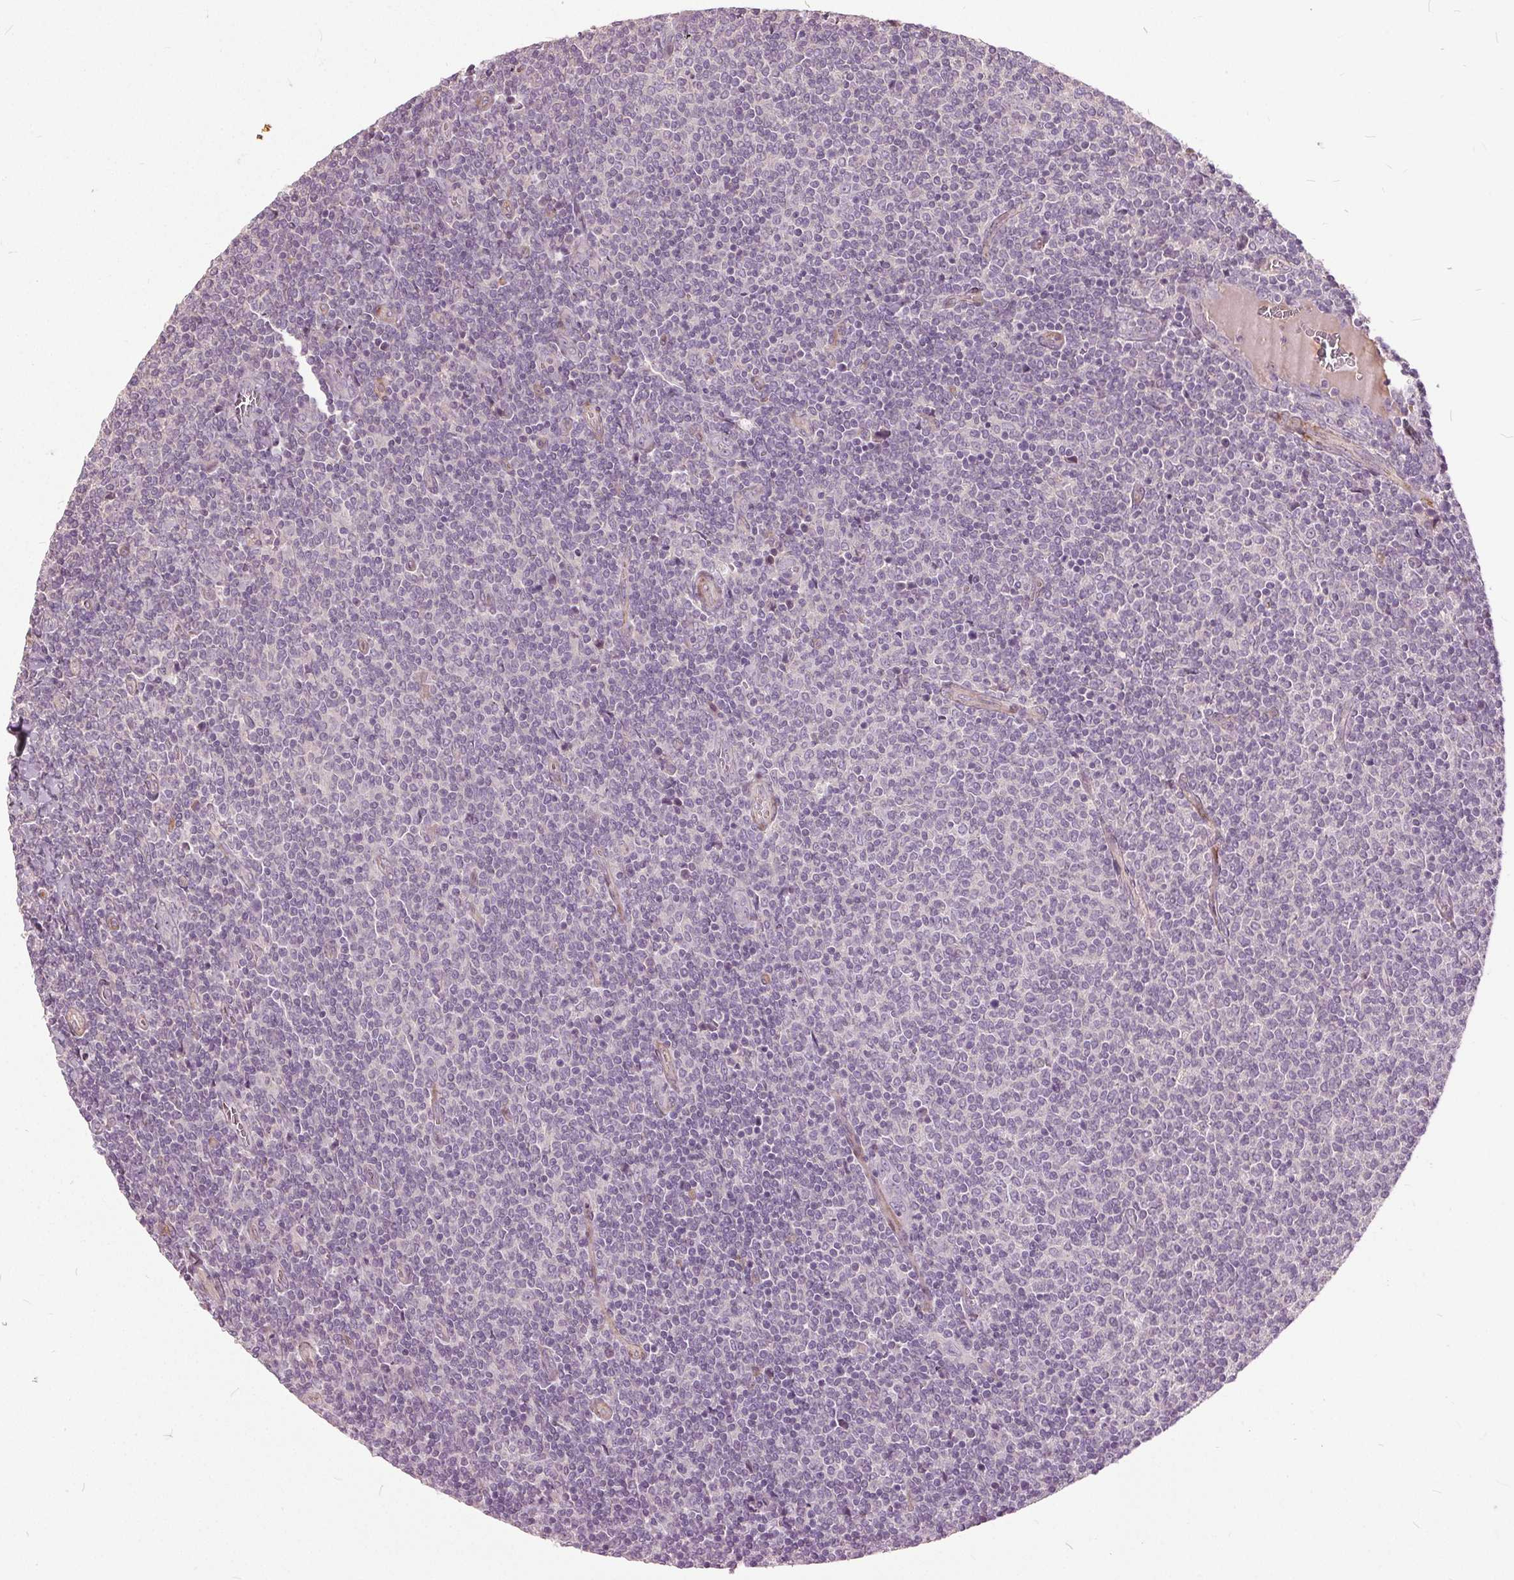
{"staining": {"intensity": "negative", "quantity": "none", "location": "none"}, "tissue": "lymphoma", "cell_type": "Tumor cells", "image_type": "cancer", "snomed": [{"axis": "morphology", "description": "Malignant lymphoma, non-Hodgkin's type, Low grade"}, {"axis": "topography", "description": "Lymph node"}], "caption": "There is no significant staining in tumor cells of malignant lymphoma, non-Hodgkin's type (low-grade). The staining is performed using DAB (3,3'-diaminobenzidine) brown chromogen with nuclei counter-stained in using hematoxylin.", "gene": "PDGFD", "patient": {"sex": "male", "age": 52}}